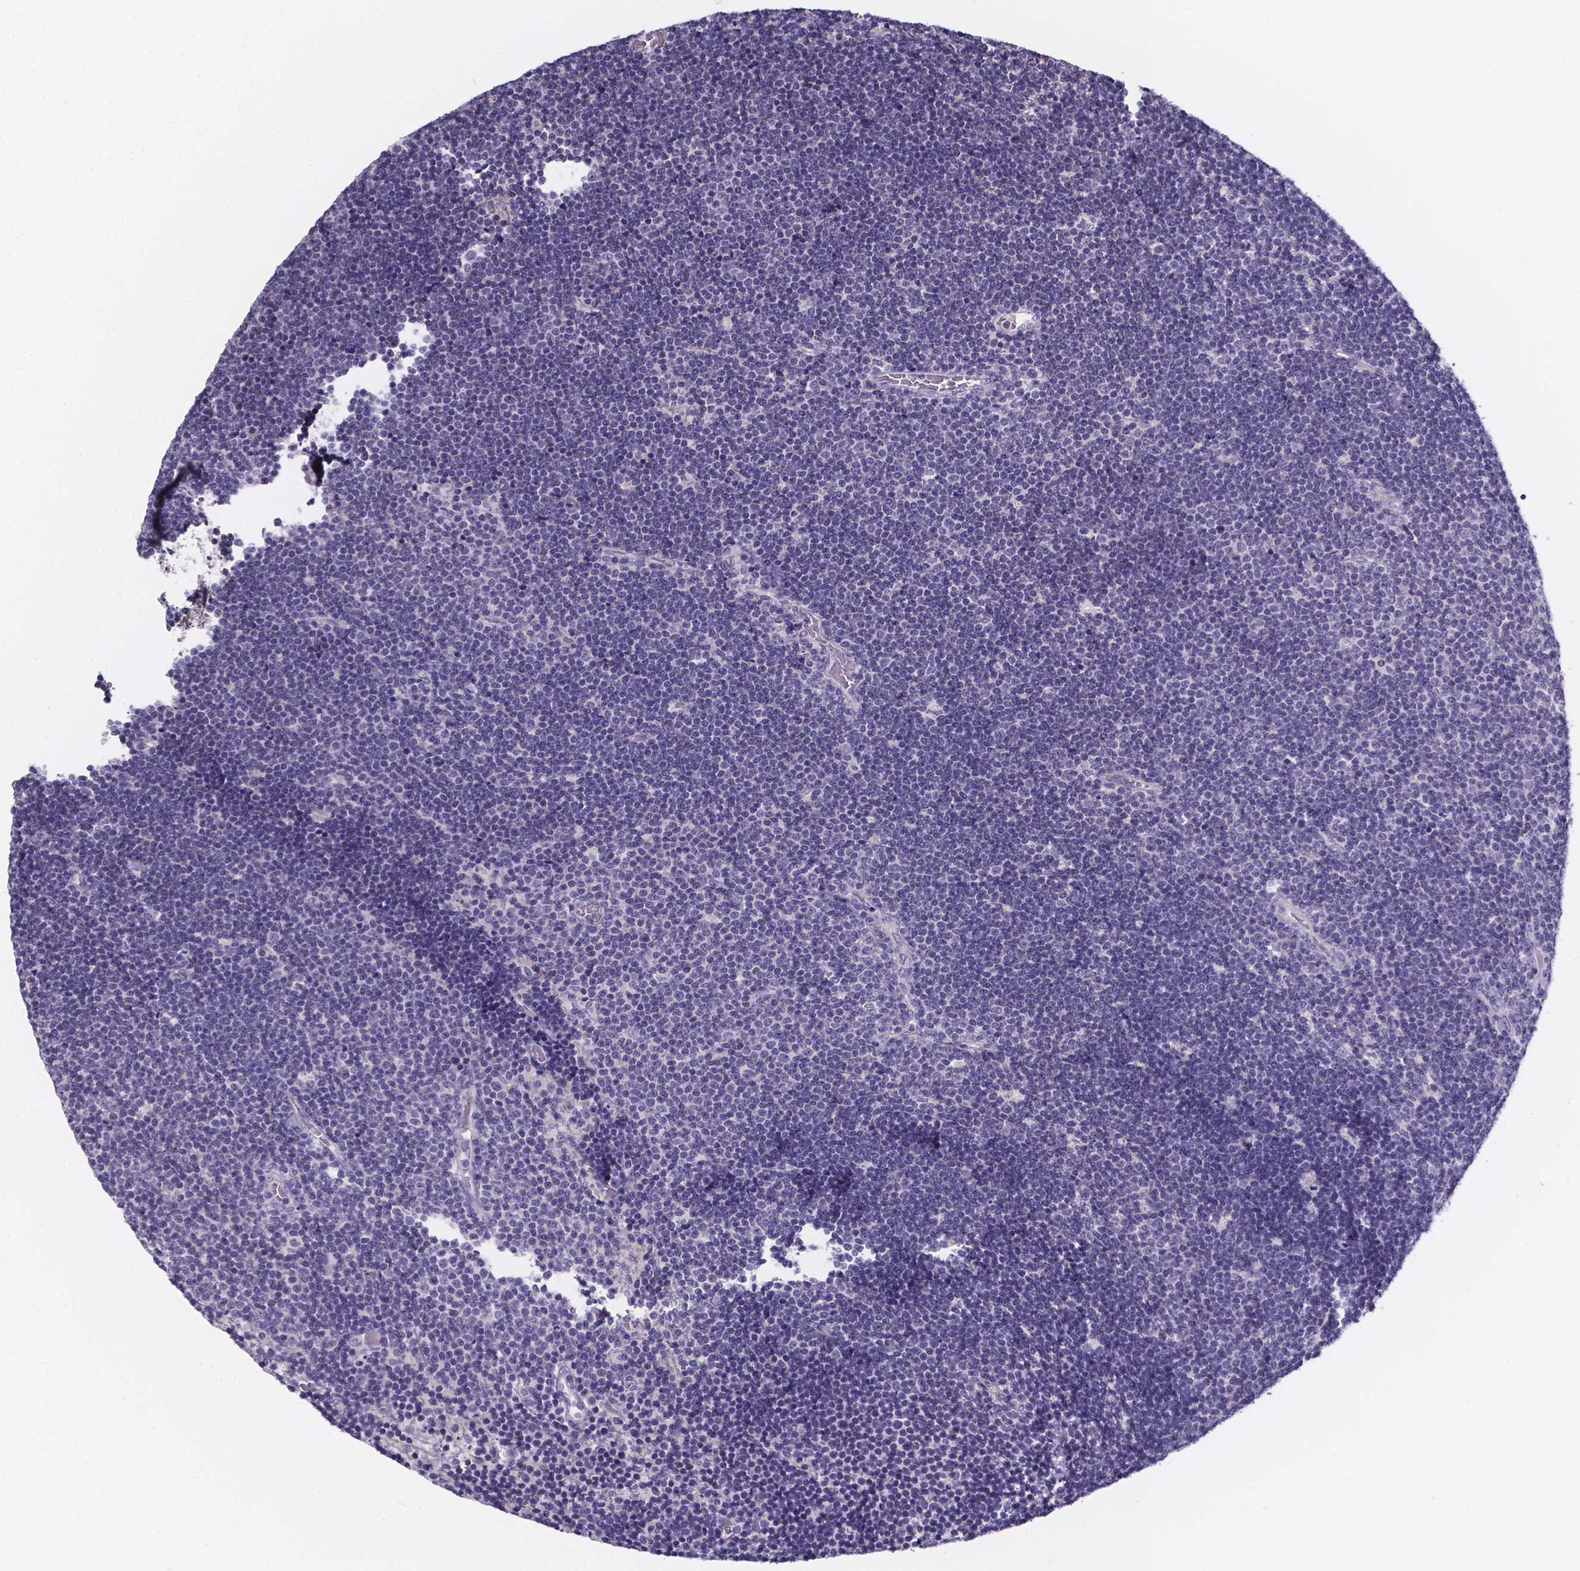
{"staining": {"intensity": "negative", "quantity": "none", "location": "none"}, "tissue": "lymphoma", "cell_type": "Tumor cells", "image_type": "cancer", "snomed": [{"axis": "morphology", "description": "Malignant lymphoma, non-Hodgkin's type, Low grade"}, {"axis": "topography", "description": "Brain"}], "caption": "Immunohistochemical staining of low-grade malignant lymphoma, non-Hodgkin's type shows no significant staining in tumor cells.", "gene": "SPOCD1", "patient": {"sex": "female", "age": 66}}